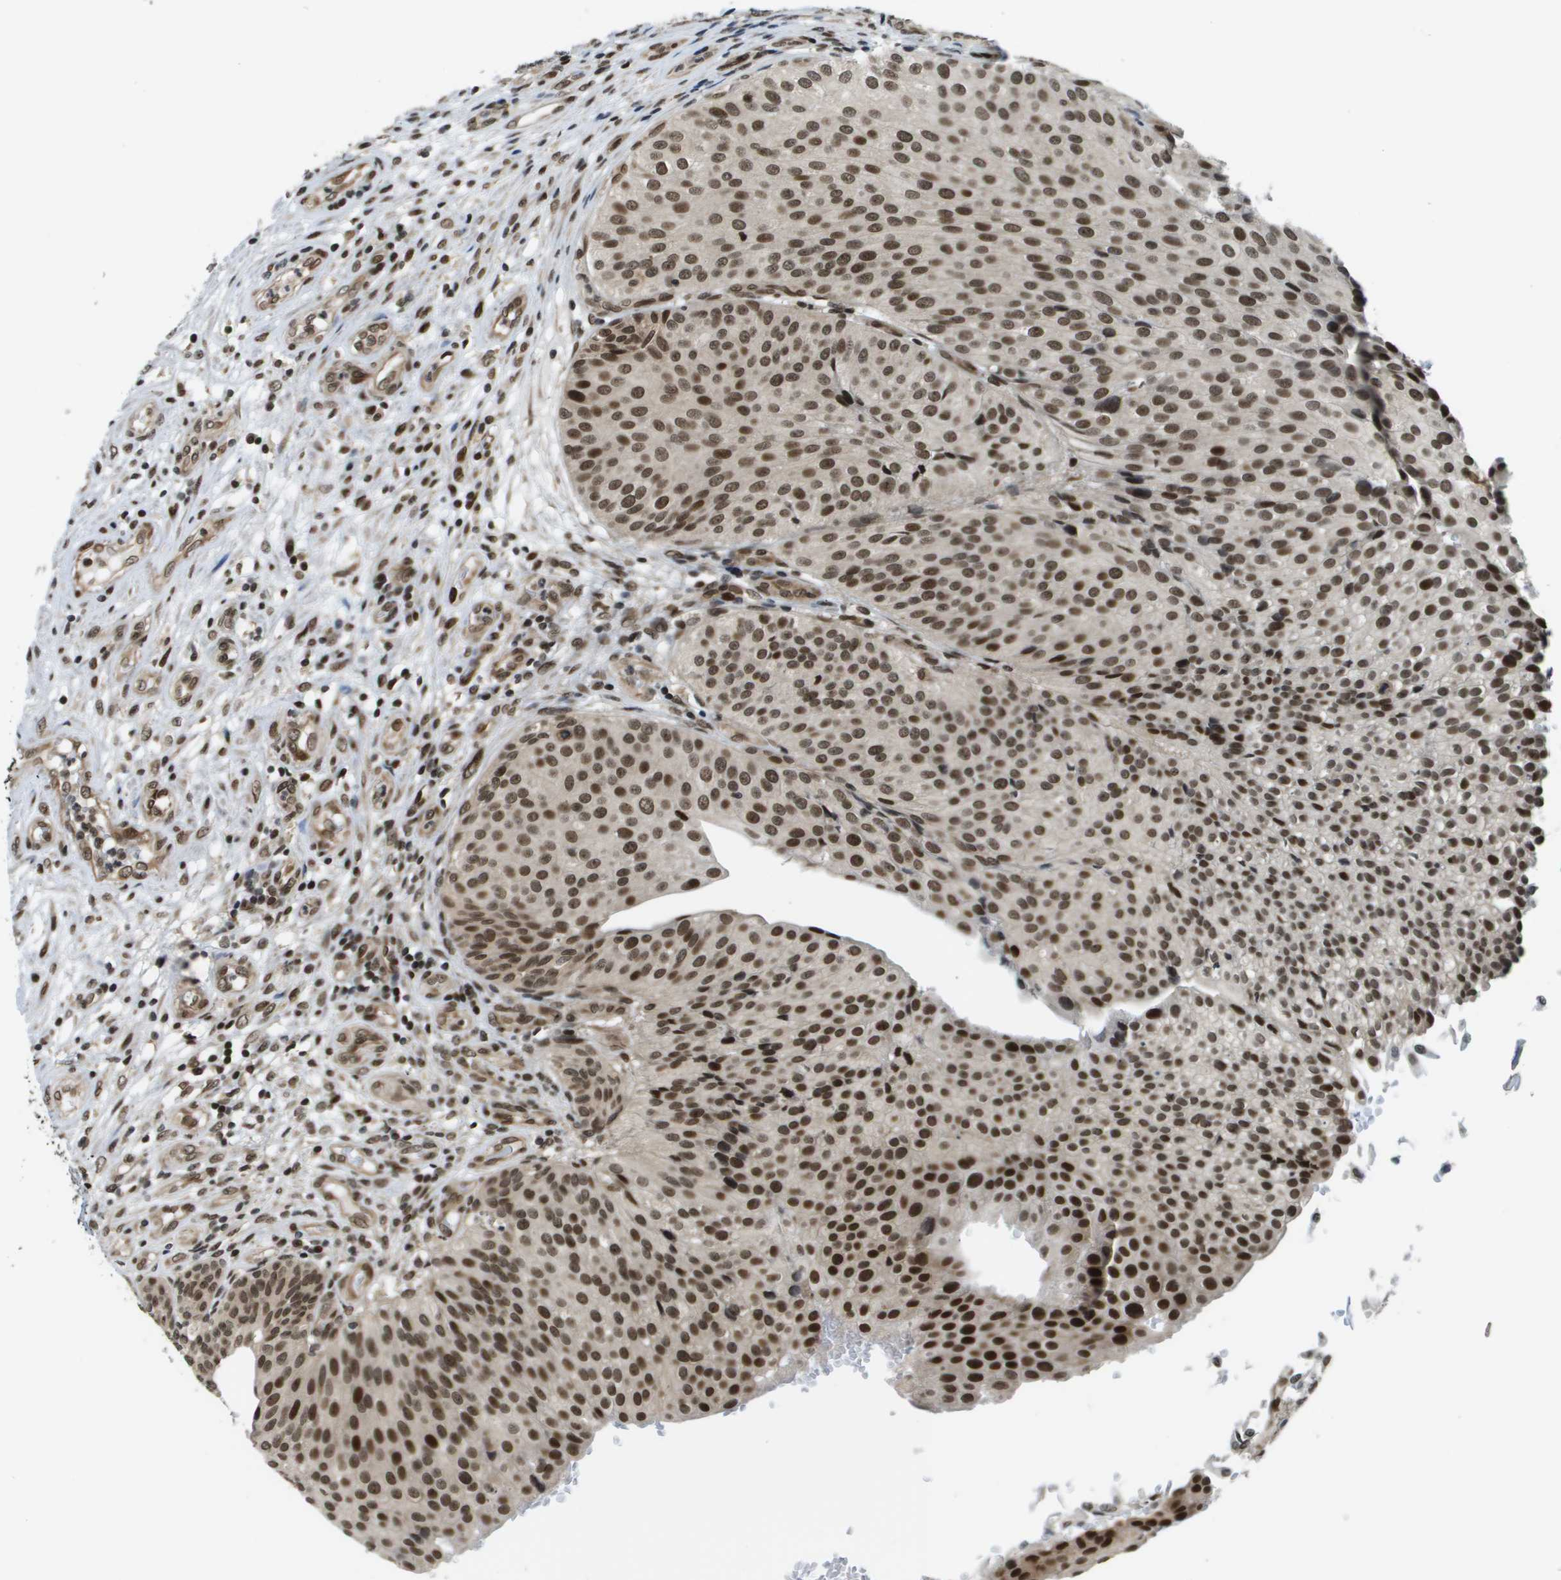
{"staining": {"intensity": "moderate", "quantity": "25%-75%", "location": "nuclear"}, "tissue": "urothelial cancer", "cell_type": "Tumor cells", "image_type": "cancer", "snomed": [{"axis": "morphology", "description": "Urothelial carcinoma, Low grade"}, {"axis": "topography", "description": "Urinary bladder"}], "caption": "High-magnification brightfield microscopy of urothelial cancer stained with DAB (brown) and counterstained with hematoxylin (blue). tumor cells exhibit moderate nuclear expression is appreciated in about25%-75% of cells. (Brightfield microscopy of DAB IHC at high magnification).", "gene": "RECQL4", "patient": {"sex": "male", "age": 67}}